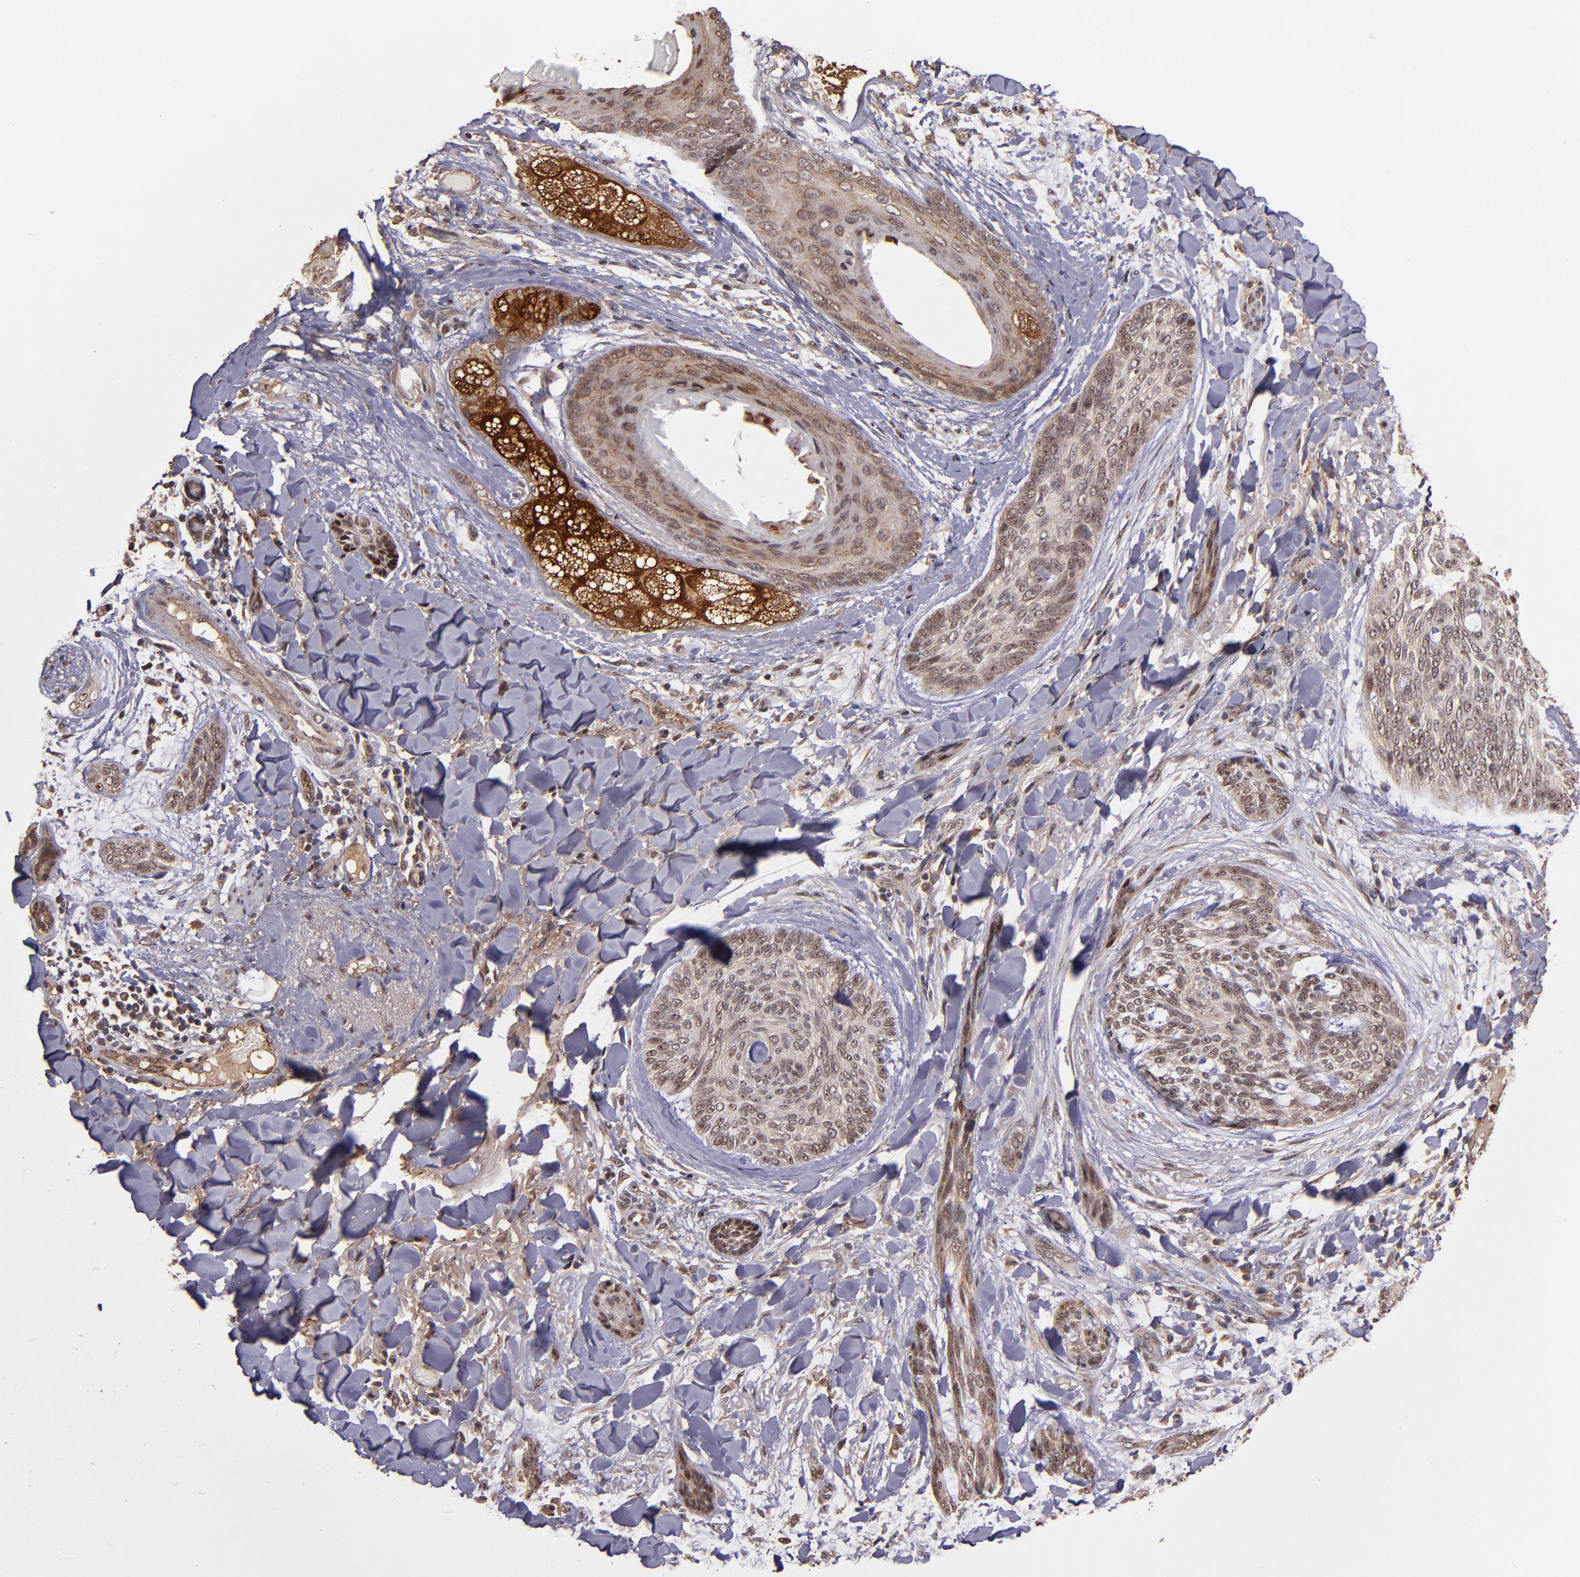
{"staining": {"intensity": "moderate", "quantity": ">75%", "location": "cytoplasmic/membranous,nuclear"}, "tissue": "skin cancer", "cell_type": "Tumor cells", "image_type": "cancer", "snomed": [{"axis": "morphology", "description": "Normal tissue, NOS"}, {"axis": "morphology", "description": "Basal cell carcinoma"}, {"axis": "topography", "description": "Skin"}], "caption": "Immunohistochemistry histopathology image of neoplastic tissue: skin basal cell carcinoma stained using IHC shows medium levels of moderate protein expression localized specifically in the cytoplasmic/membranous and nuclear of tumor cells, appearing as a cytoplasmic/membranous and nuclear brown color.", "gene": "RIOK3", "patient": {"sex": "female", "age": 71}}